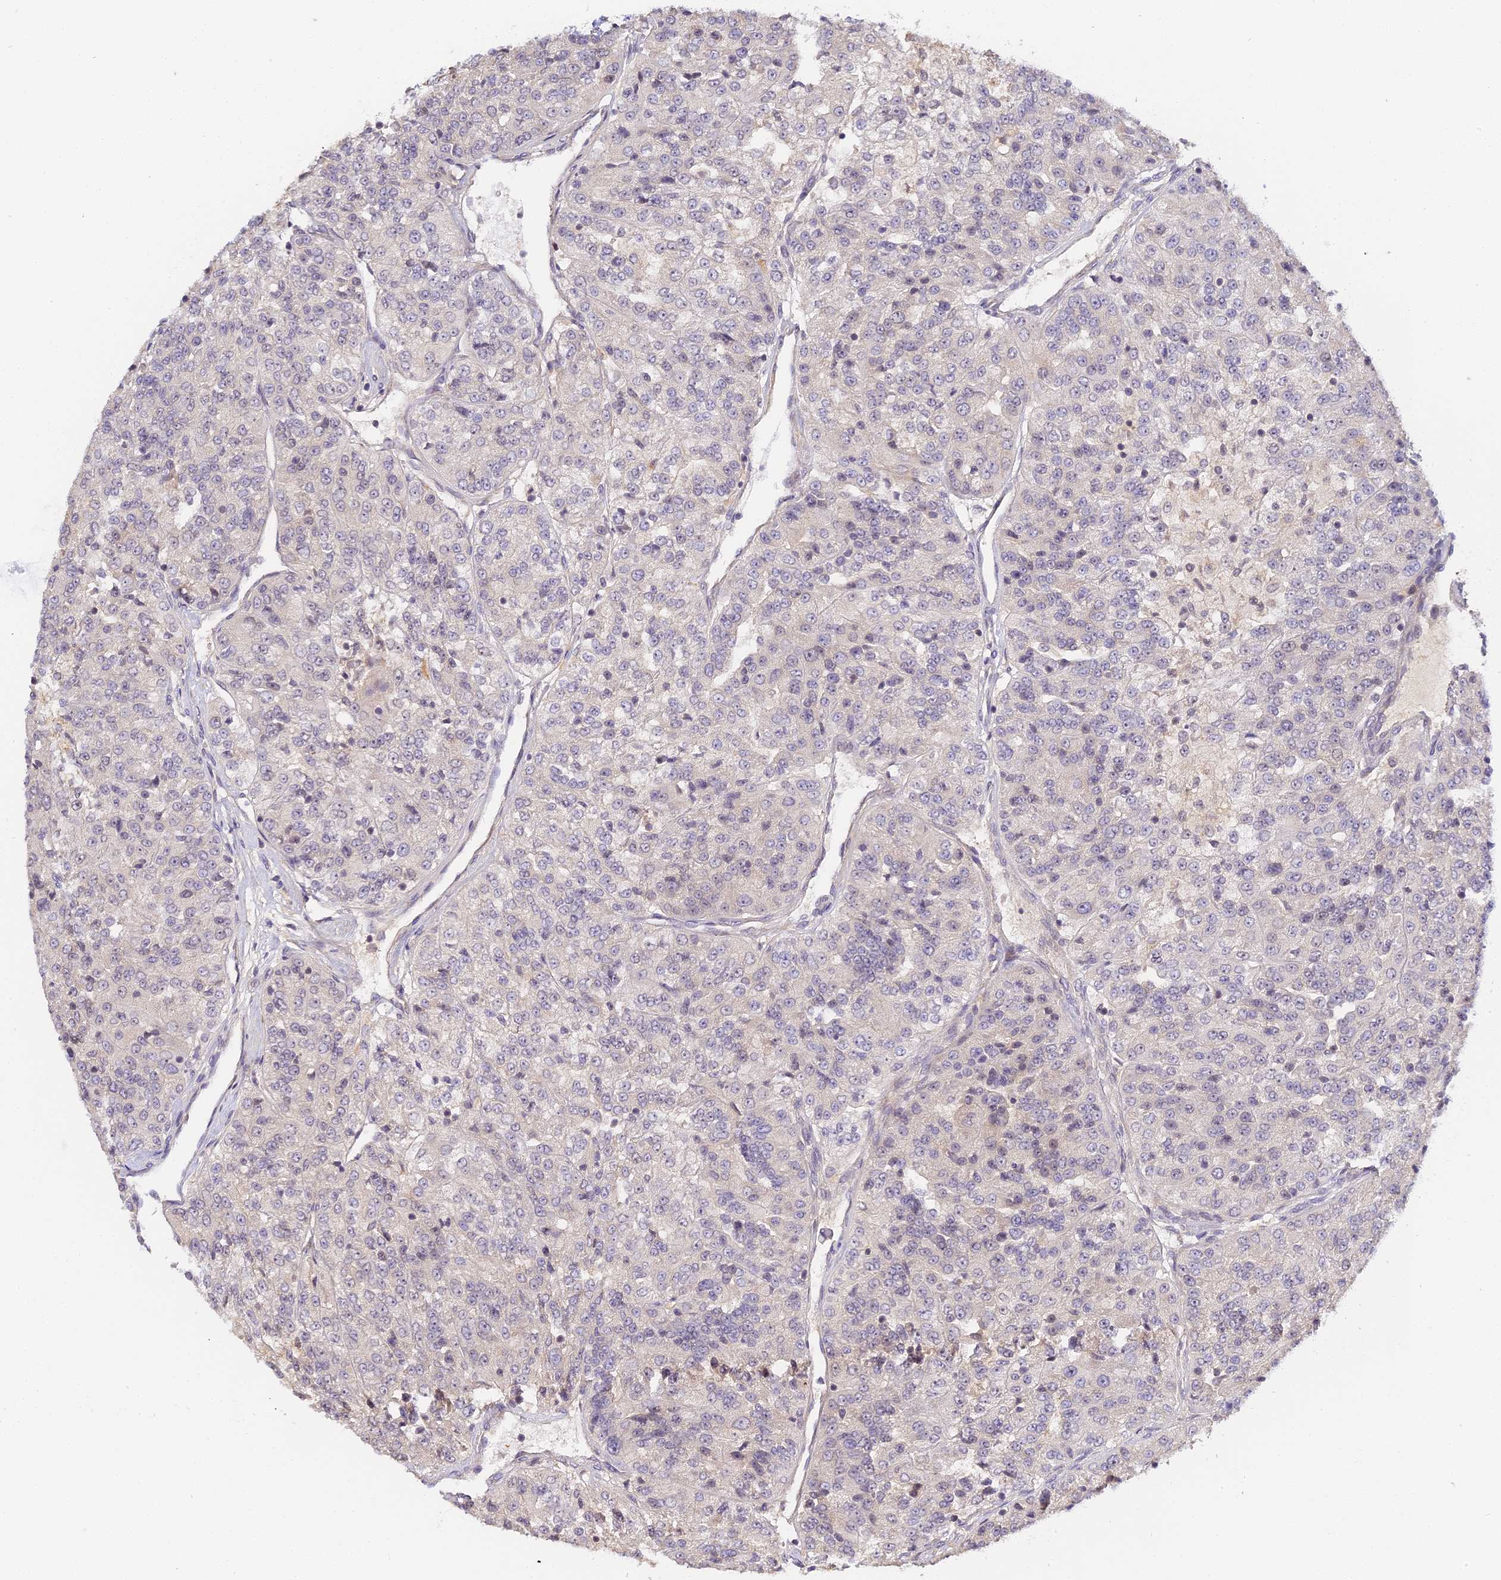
{"staining": {"intensity": "negative", "quantity": "none", "location": "none"}, "tissue": "renal cancer", "cell_type": "Tumor cells", "image_type": "cancer", "snomed": [{"axis": "morphology", "description": "Adenocarcinoma, NOS"}, {"axis": "topography", "description": "Kidney"}], "caption": "Renal cancer stained for a protein using immunohistochemistry (IHC) exhibits no expression tumor cells.", "gene": "IMPACT", "patient": {"sex": "female", "age": 63}}